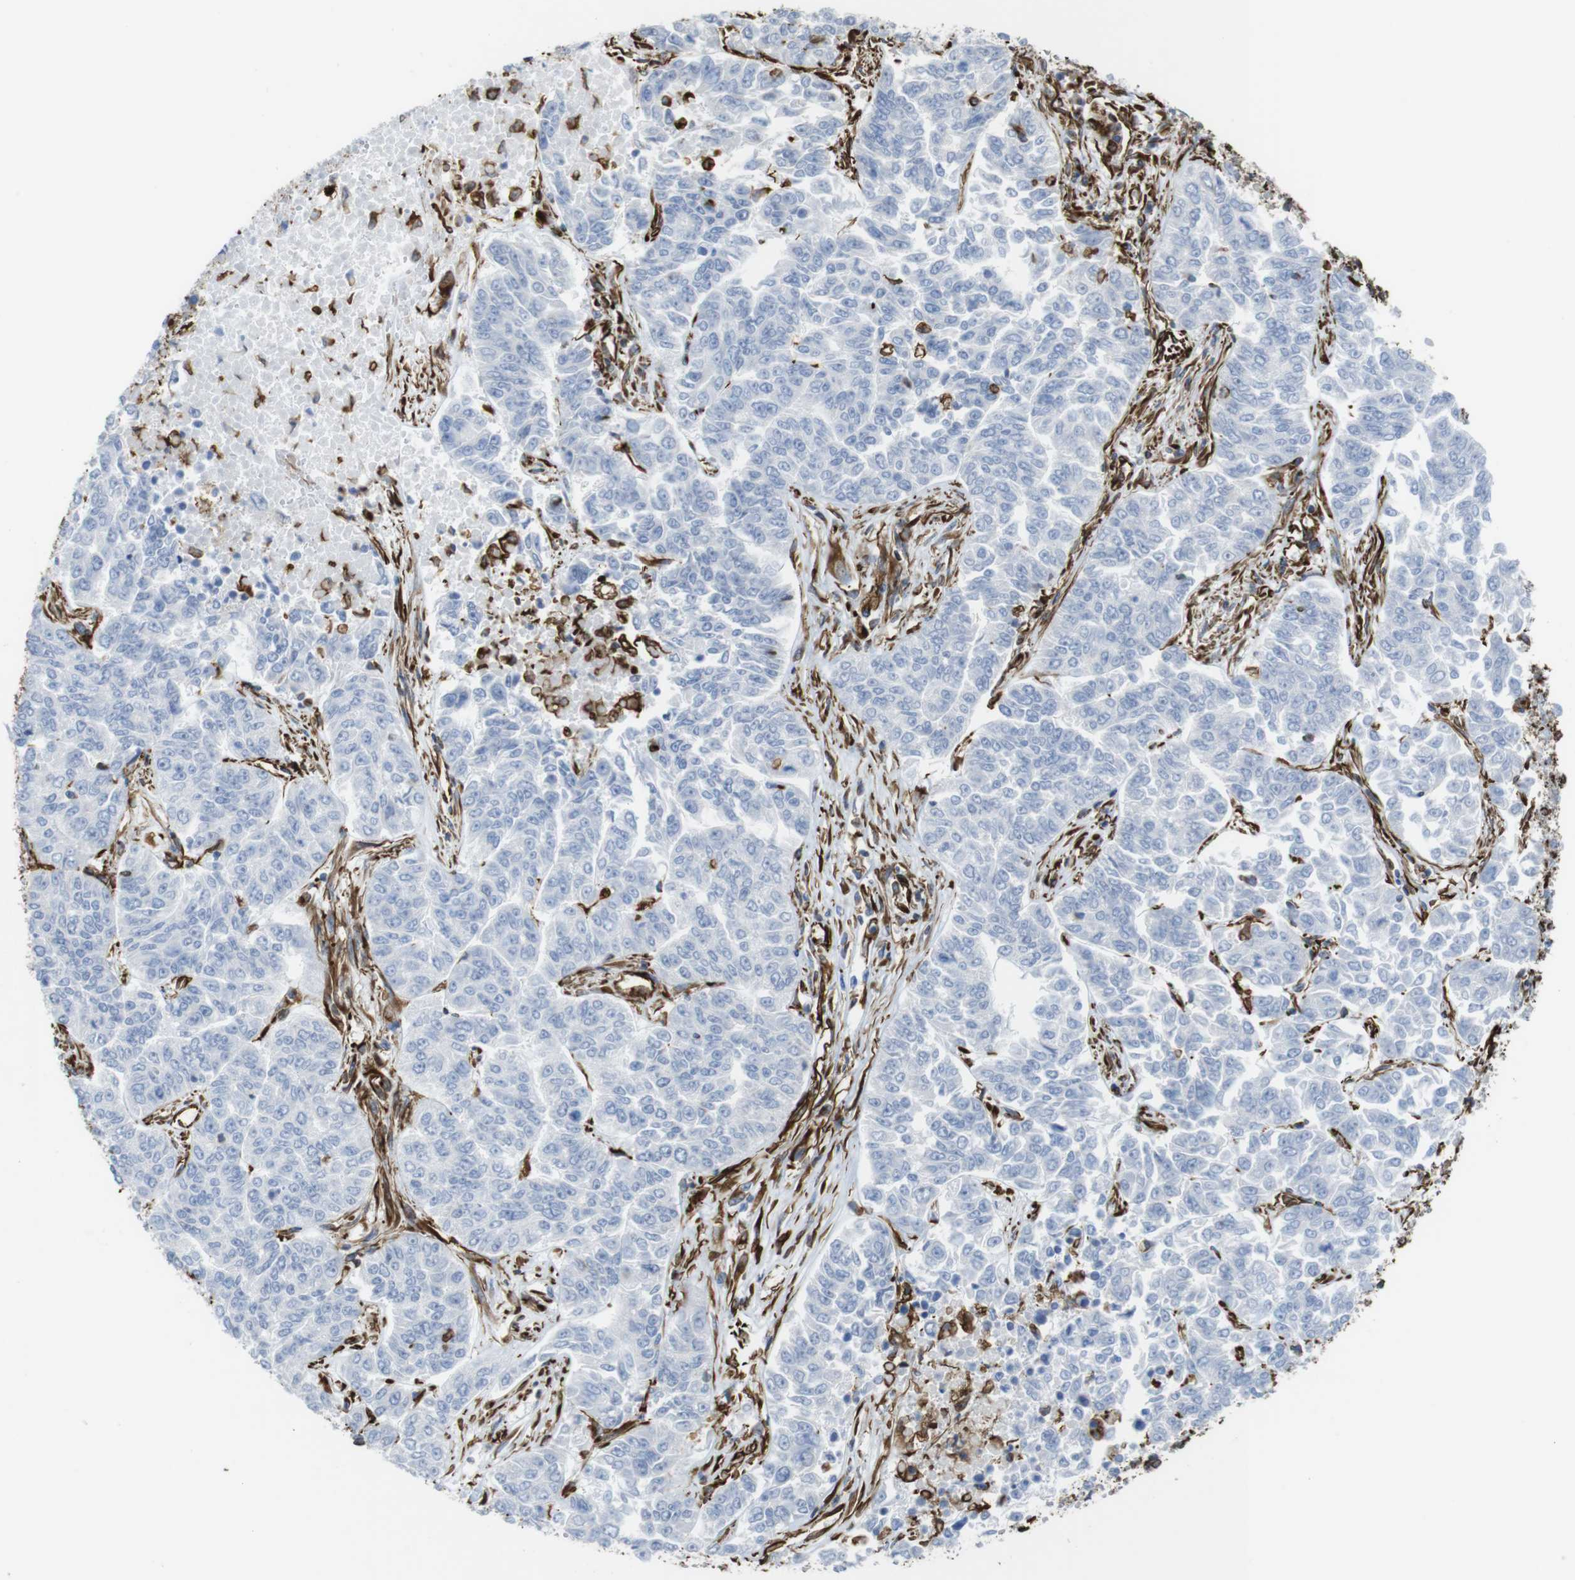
{"staining": {"intensity": "negative", "quantity": "none", "location": "none"}, "tissue": "lung cancer", "cell_type": "Tumor cells", "image_type": "cancer", "snomed": [{"axis": "morphology", "description": "Adenocarcinoma, NOS"}, {"axis": "topography", "description": "Lung"}], "caption": "High power microscopy photomicrograph of an immunohistochemistry (IHC) photomicrograph of lung cancer, revealing no significant expression in tumor cells.", "gene": "RALGPS1", "patient": {"sex": "male", "age": 84}}